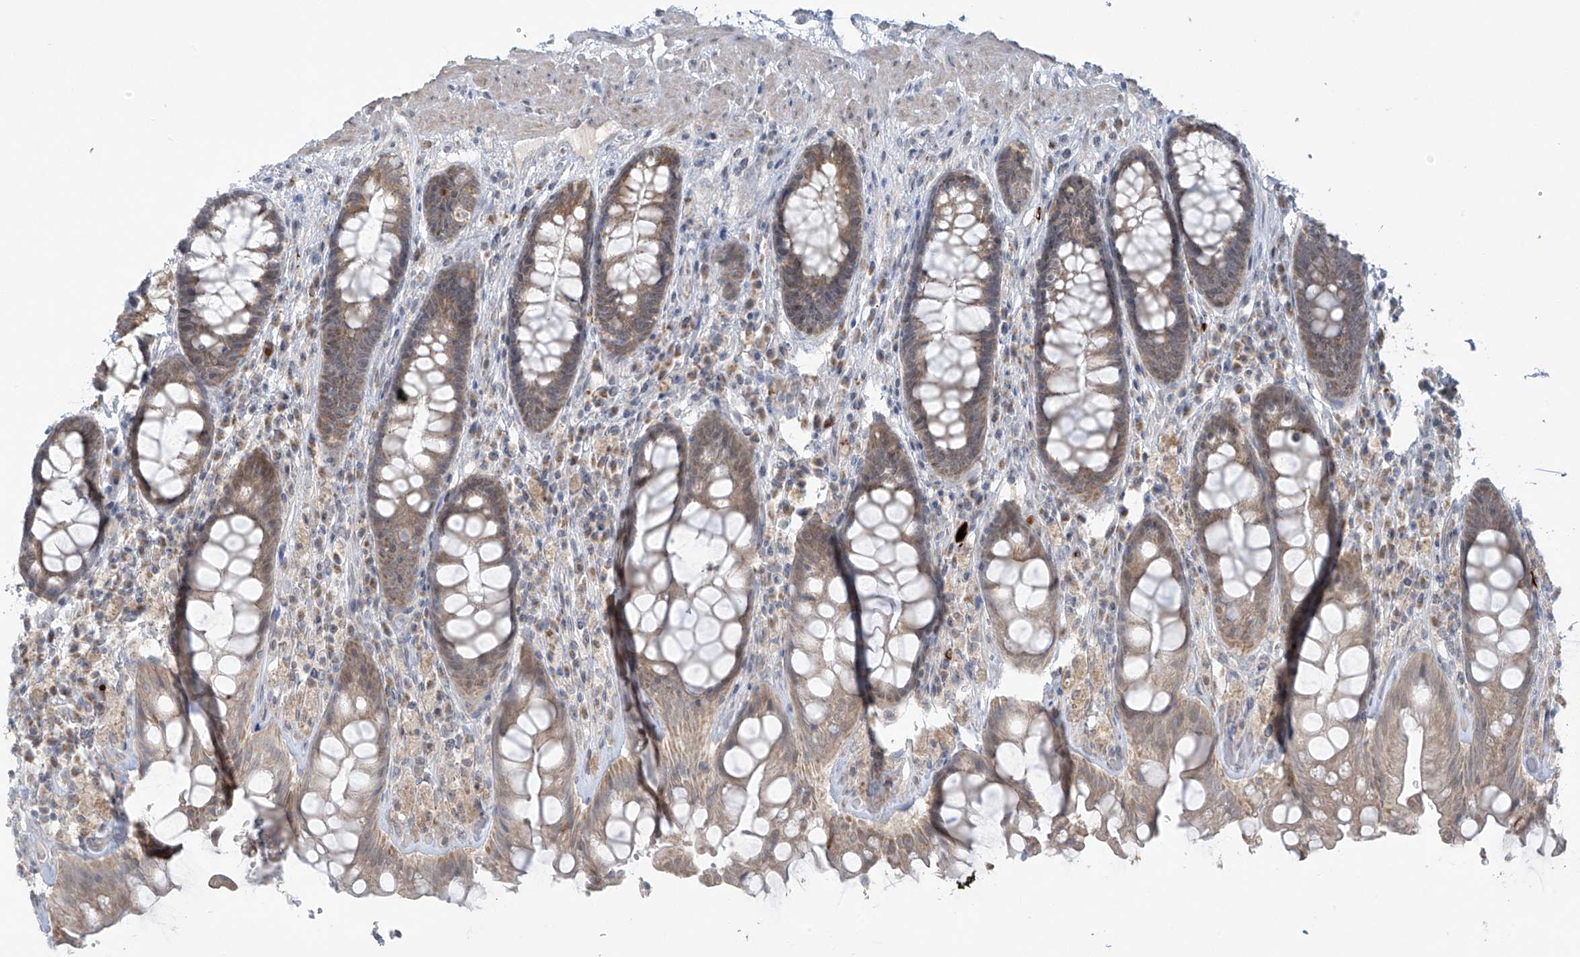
{"staining": {"intensity": "weak", "quantity": ">75%", "location": "cytoplasmic/membranous"}, "tissue": "rectum", "cell_type": "Glandular cells", "image_type": "normal", "snomed": [{"axis": "morphology", "description": "Normal tissue, NOS"}, {"axis": "topography", "description": "Rectum"}], "caption": "Rectum was stained to show a protein in brown. There is low levels of weak cytoplasmic/membranous staining in about >75% of glandular cells.", "gene": "HDDC2", "patient": {"sex": "male", "age": 64}}